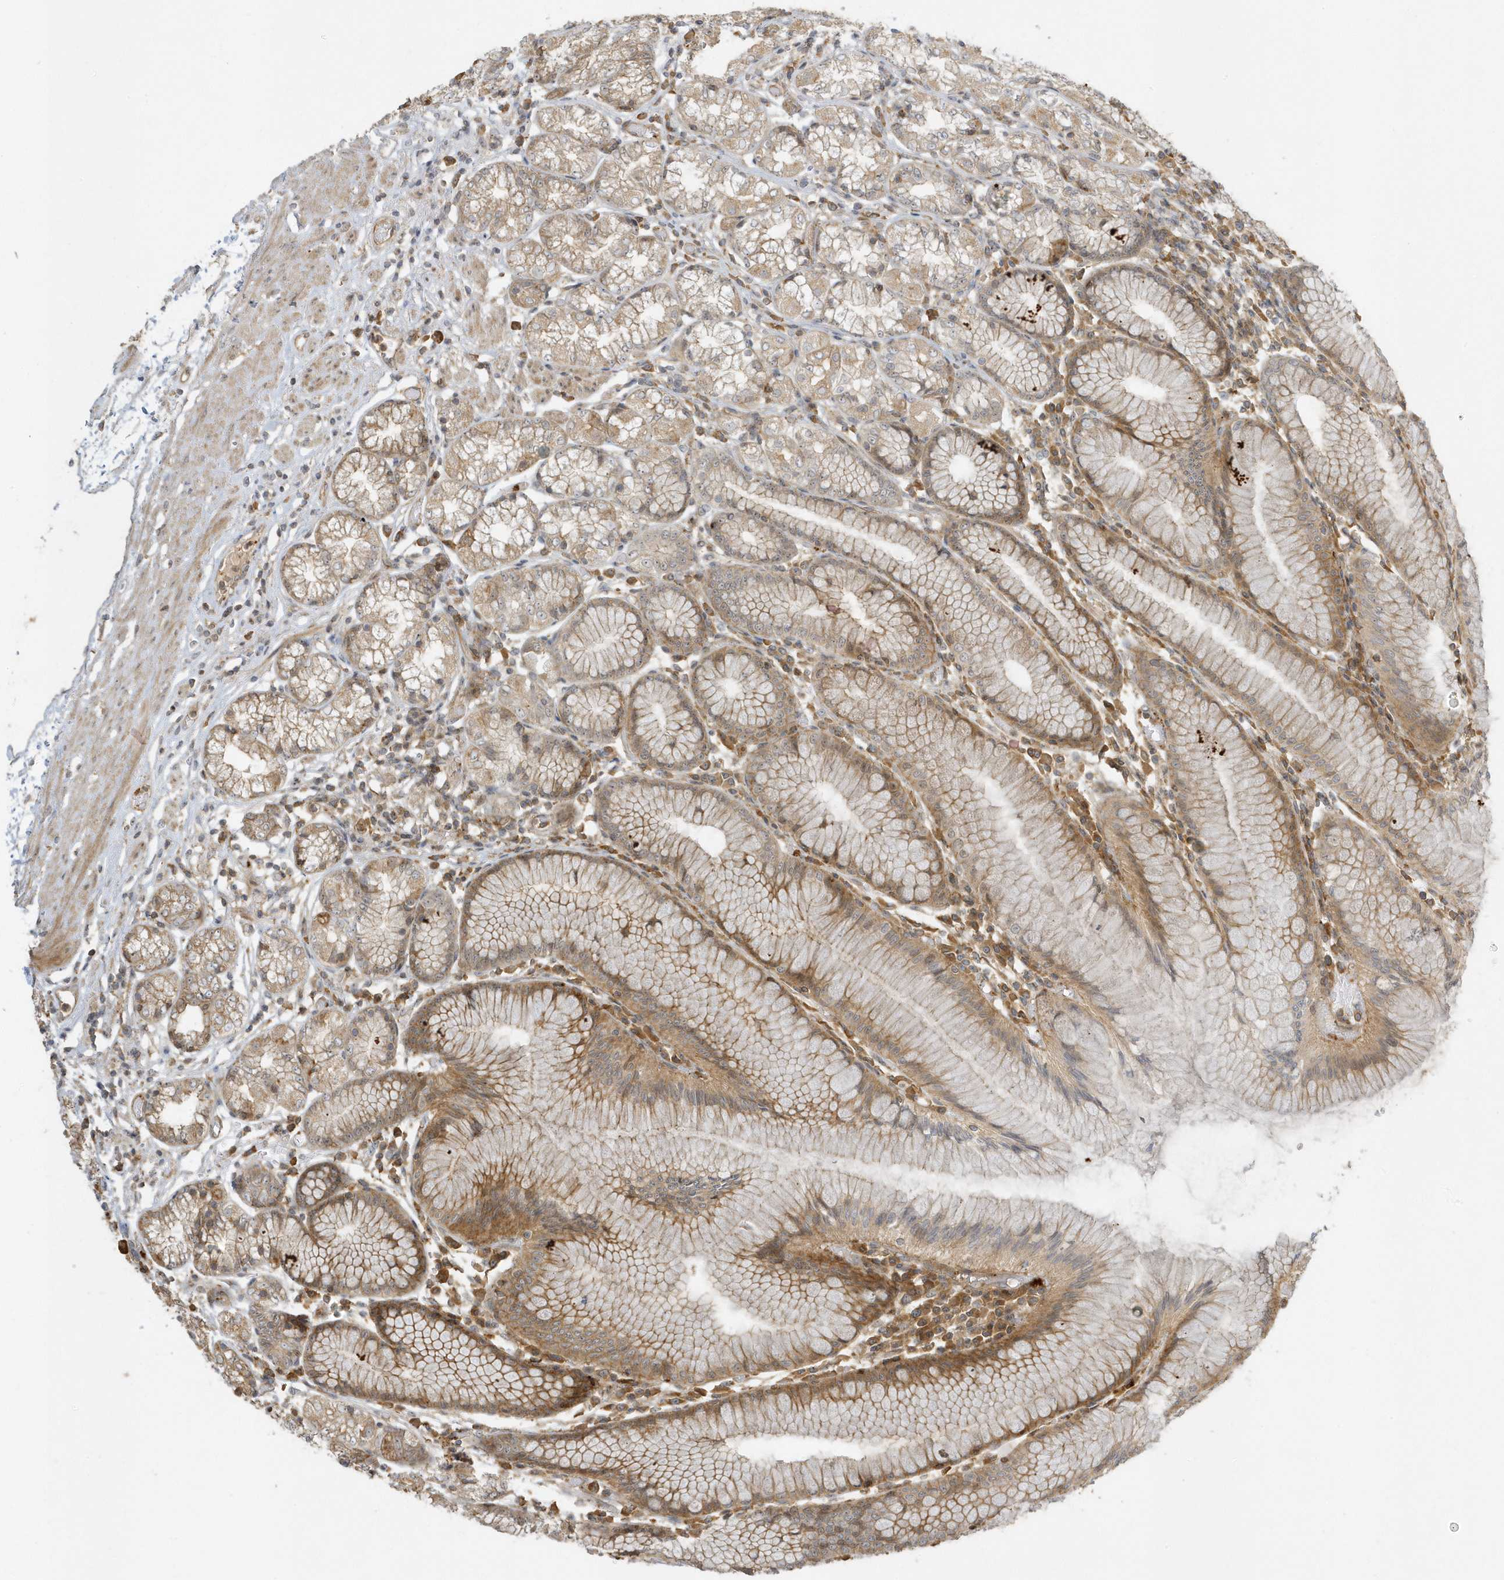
{"staining": {"intensity": "weak", "quantity": "25%-75%", "location": "cytoplasmic/membranous,nuclear"}, "tissue": "stomach", "cell_type": "Glandular cells", "image_type": "normal", "snomed": [{"axis": "morphology", "description": "Normal tissue, NOS"}, {"axis": "topography", "description": "Stomach"}], "caption": "Protein staining demonstrates weak cytoplasmic/membranous,nuclear expression in about 25%-75% of glandular cells in benign stomach.", "gene": "ZBTB8A", "patient": {"sex": "female", "age": 57}}